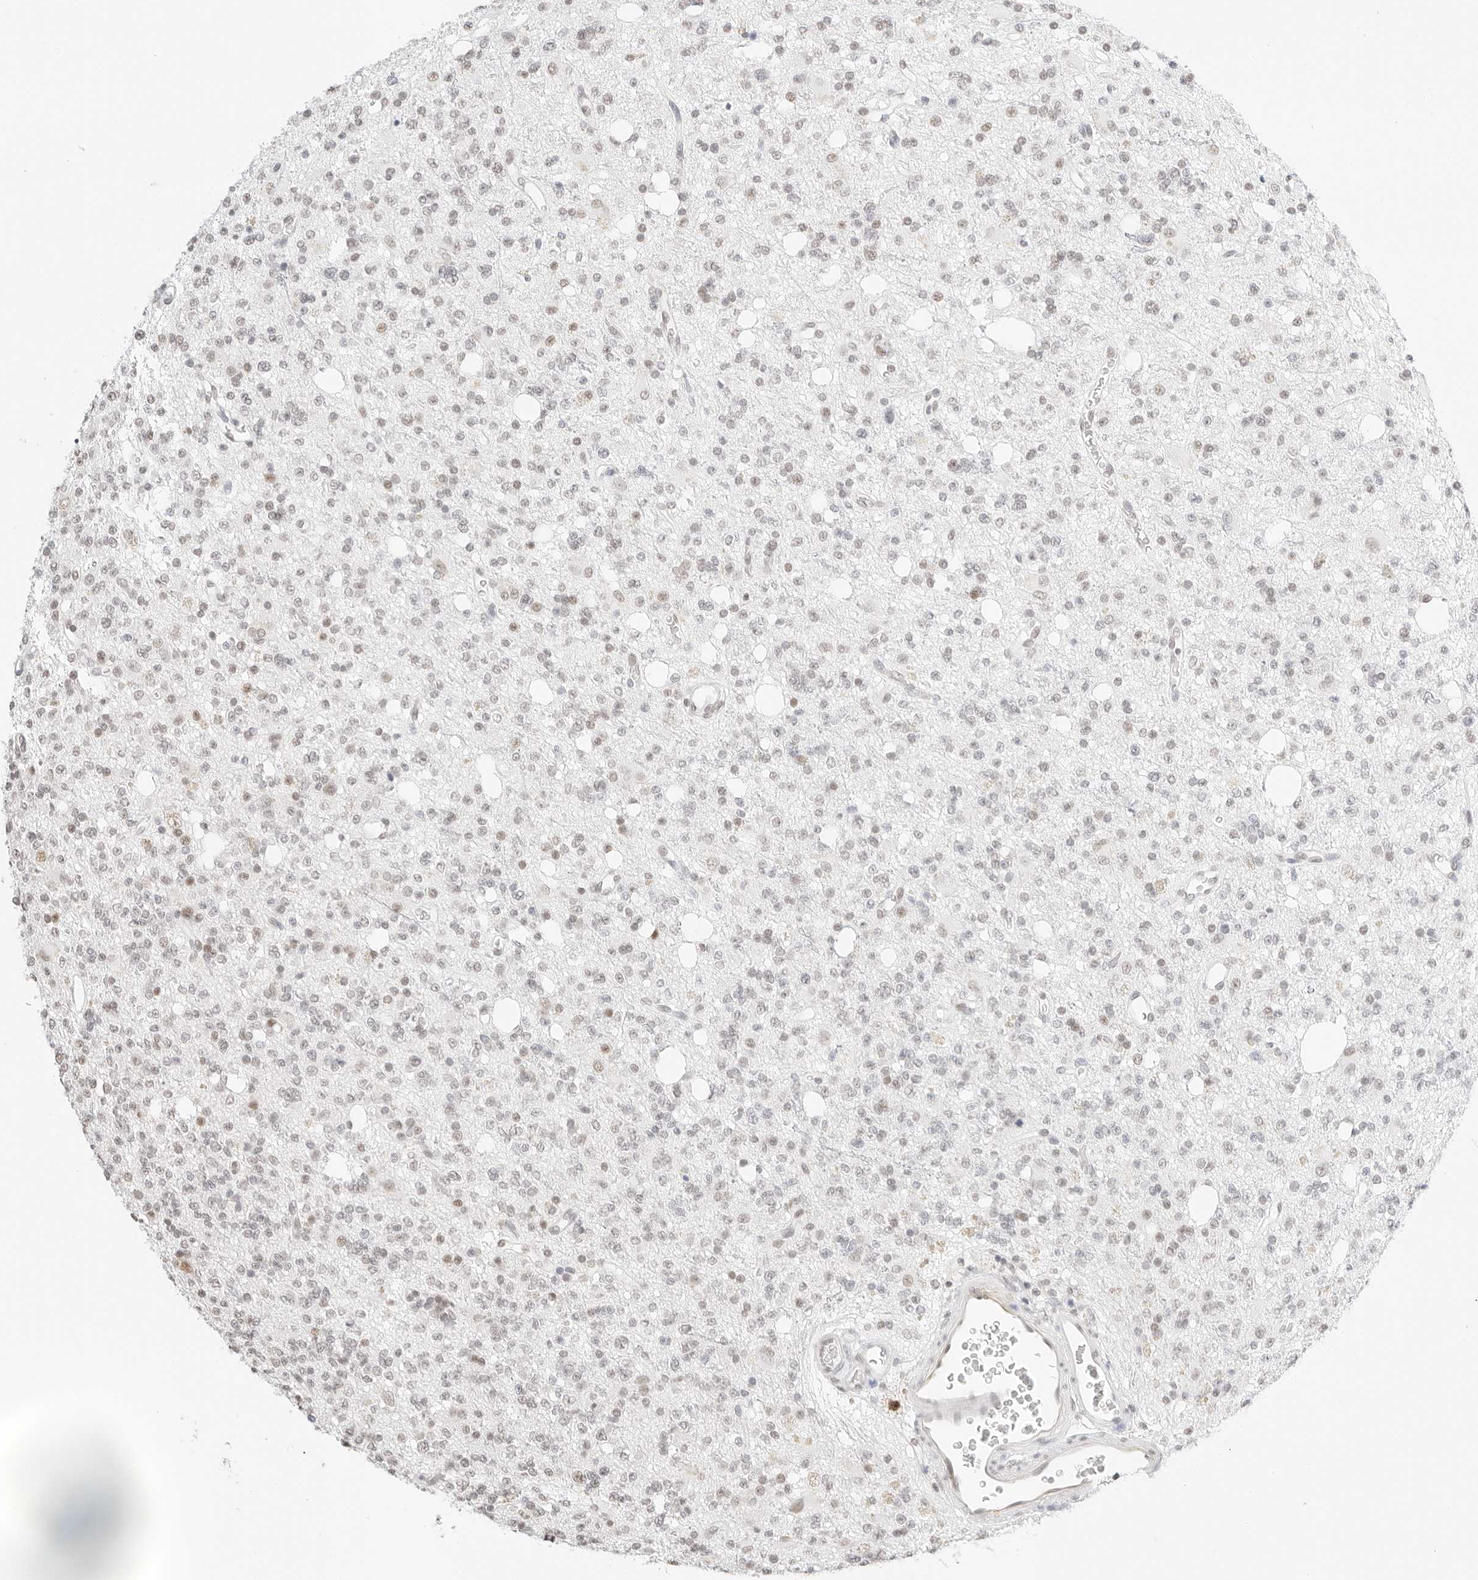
{"staining": {"intensity": "weak", "quantity": "25%-75%", "location": "nuclear"}, "tissue": "glioma", "cell_type": "Tumor cells", "image_type": "cancer", "snomed": [{"axis": "morphology", "description": "Glioma, malignant, High grade"}, {"axis": "topography", "description": "Brain"}], "caption": "Immunohistochemical staining of glioma shows low levels of weak nuclear protein expression in about 25%-75% of tumor cells. (brown staining indicates protein expression, while blue staining denotes nuclei).", "gene": "FBLN5", "patient": {"sex": "female", "age": 62}}